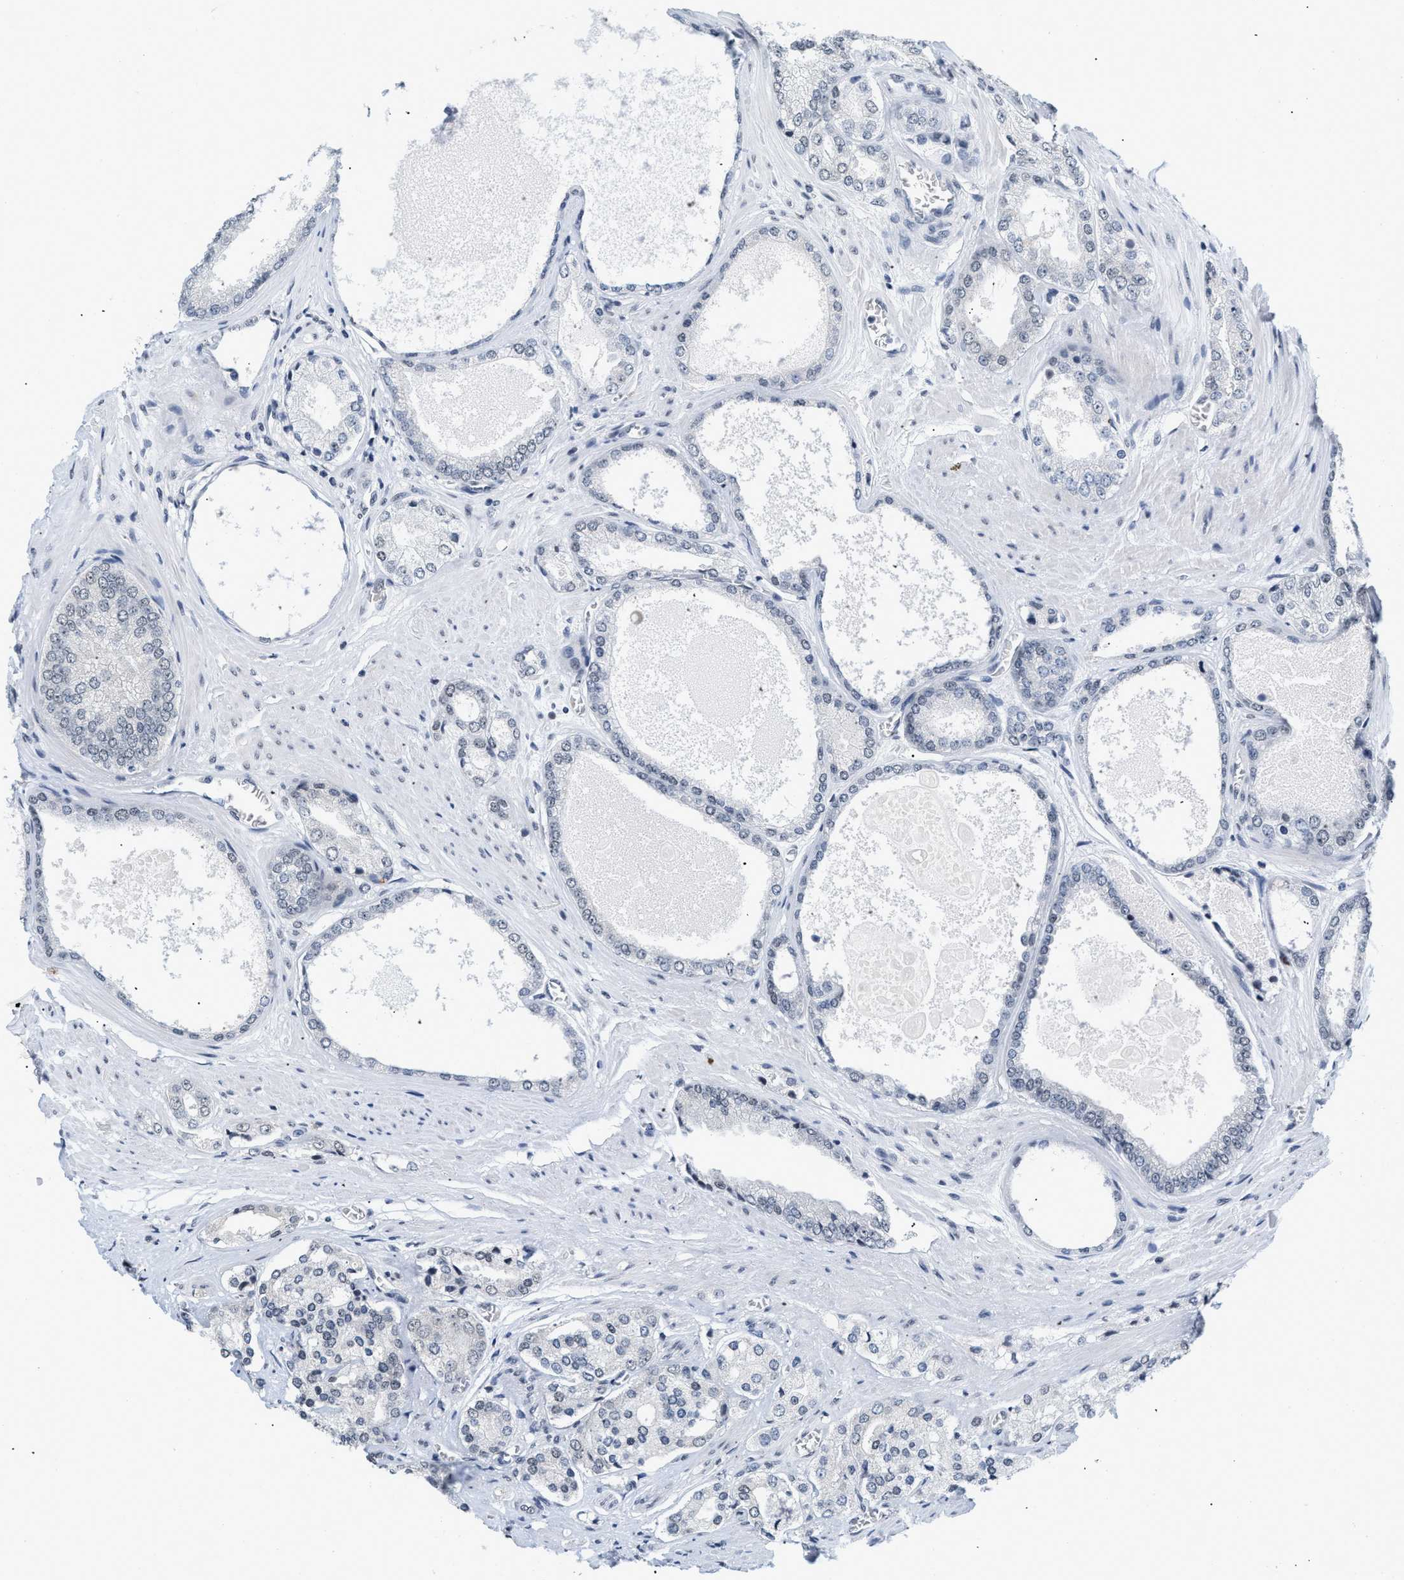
{"staining": {"intensity": "negative", "quantity": "none", "location": "none"}, "tissue": "prostate cancer", "cell_type": "Tumor cells", "image_type": "cancer", "snomed": [{"axis": "morphology", "description": "Adenocarcinoma, High grade"}, {"axis": "topography", "description": "Prostate"}], "caption": "Immunohistochemistry histopathology image of human prostate cancer (adenocarcinoma (high-grade)) stained for a protein (brown), which reveals no staining in tumor cells. (Brightfield microscopy of DAB immunohistochemistry (IHC) at high magnification).", "gene": "RAF1", "patient": {"sex": "male", "age": 65}}